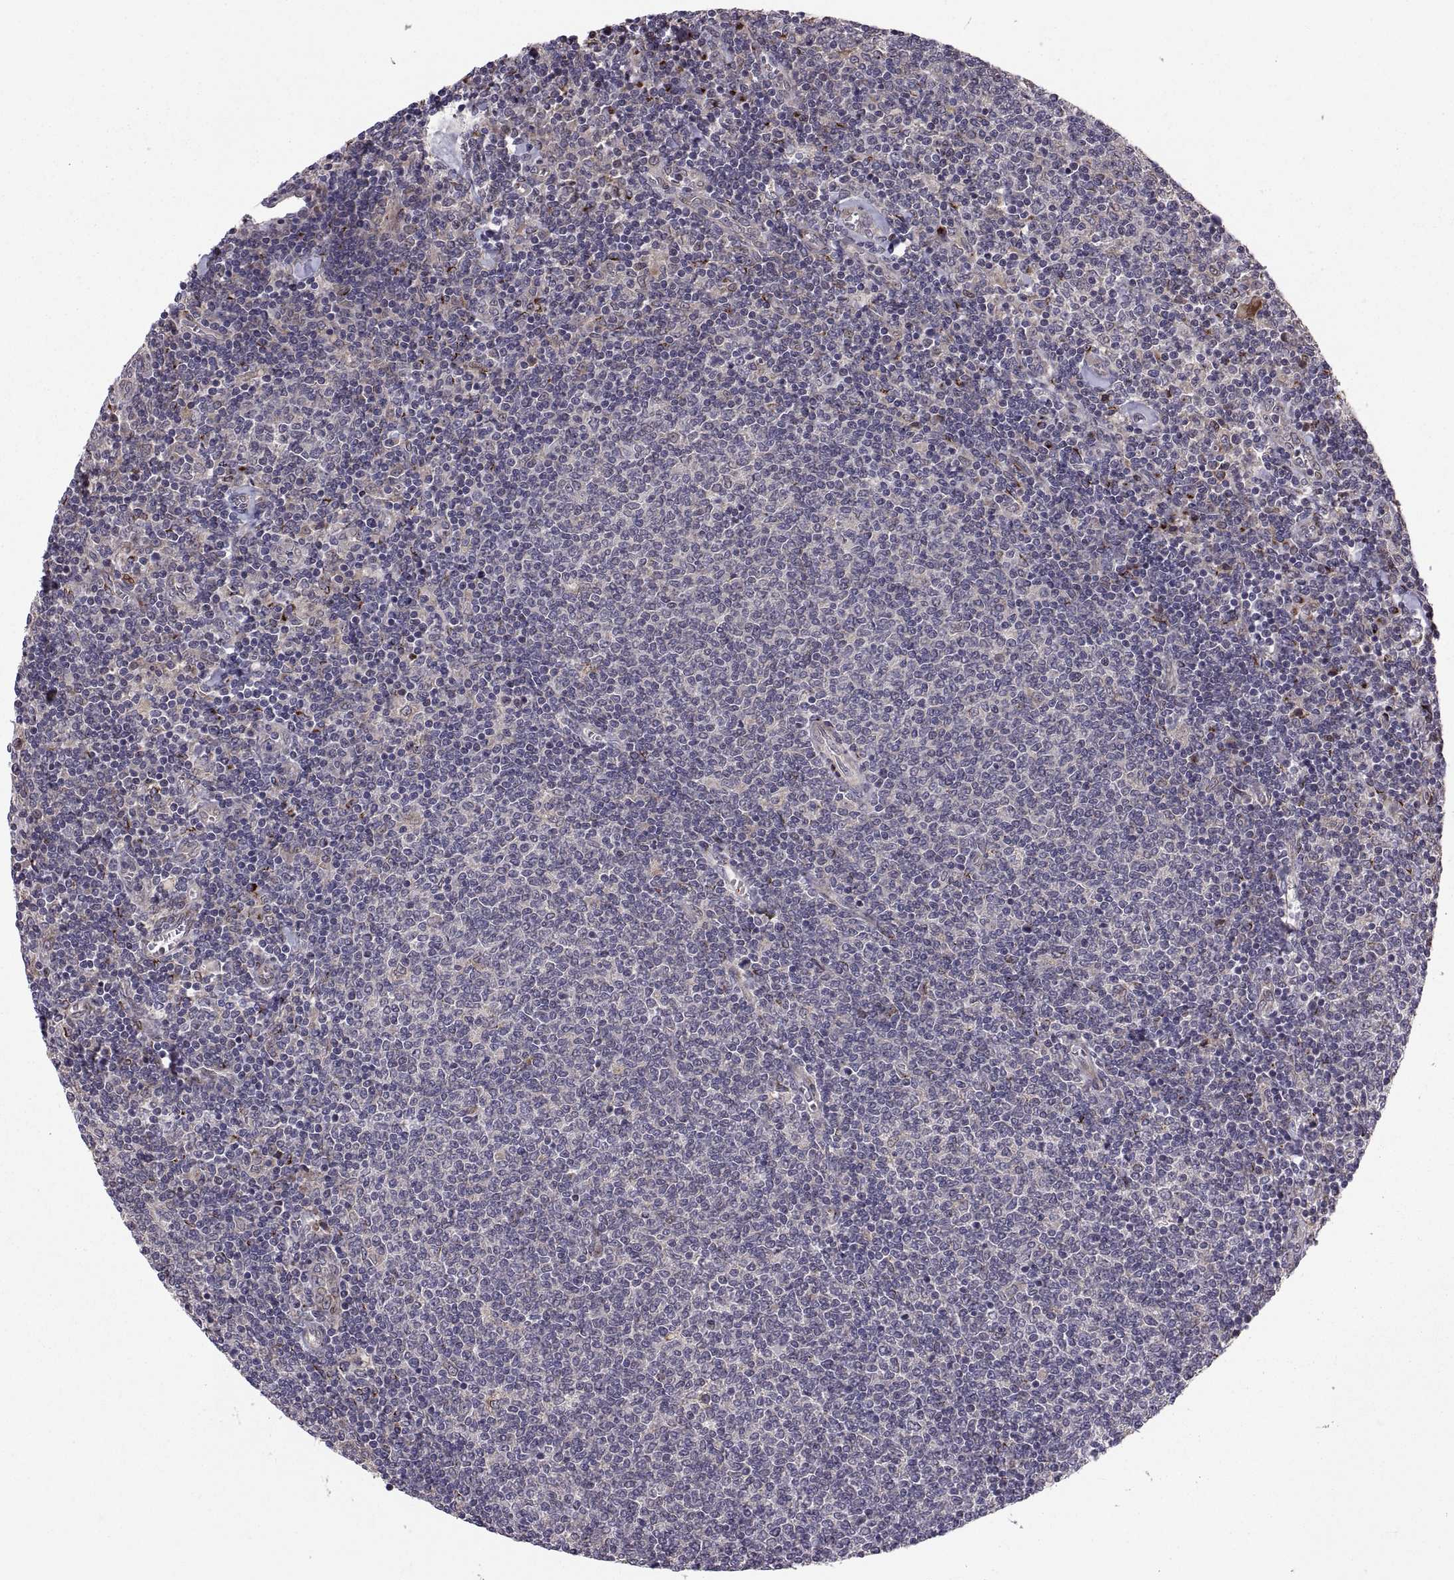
{"staining": {"intensity": "negative", "quantity": "none", "location": "none"}, "tissue": "lymphoma", "cell_type": "Tumor cells", "image_type": "cancer", "snomed": [{"axis": "morphology", "description": "Malignant lymphoma, non-Hodgkin's type, Low grade"}, {"axis": "topography", "description": "Lymph node"}], "caption": "This is a photomicrograph of immunohistochemistry staining of low-grade malignant lymphoma, non-Hodgkin's type, which shows no expression in tumor cells.", "gene": "TESC", "patient": {"sex": "male", "age": 52}}